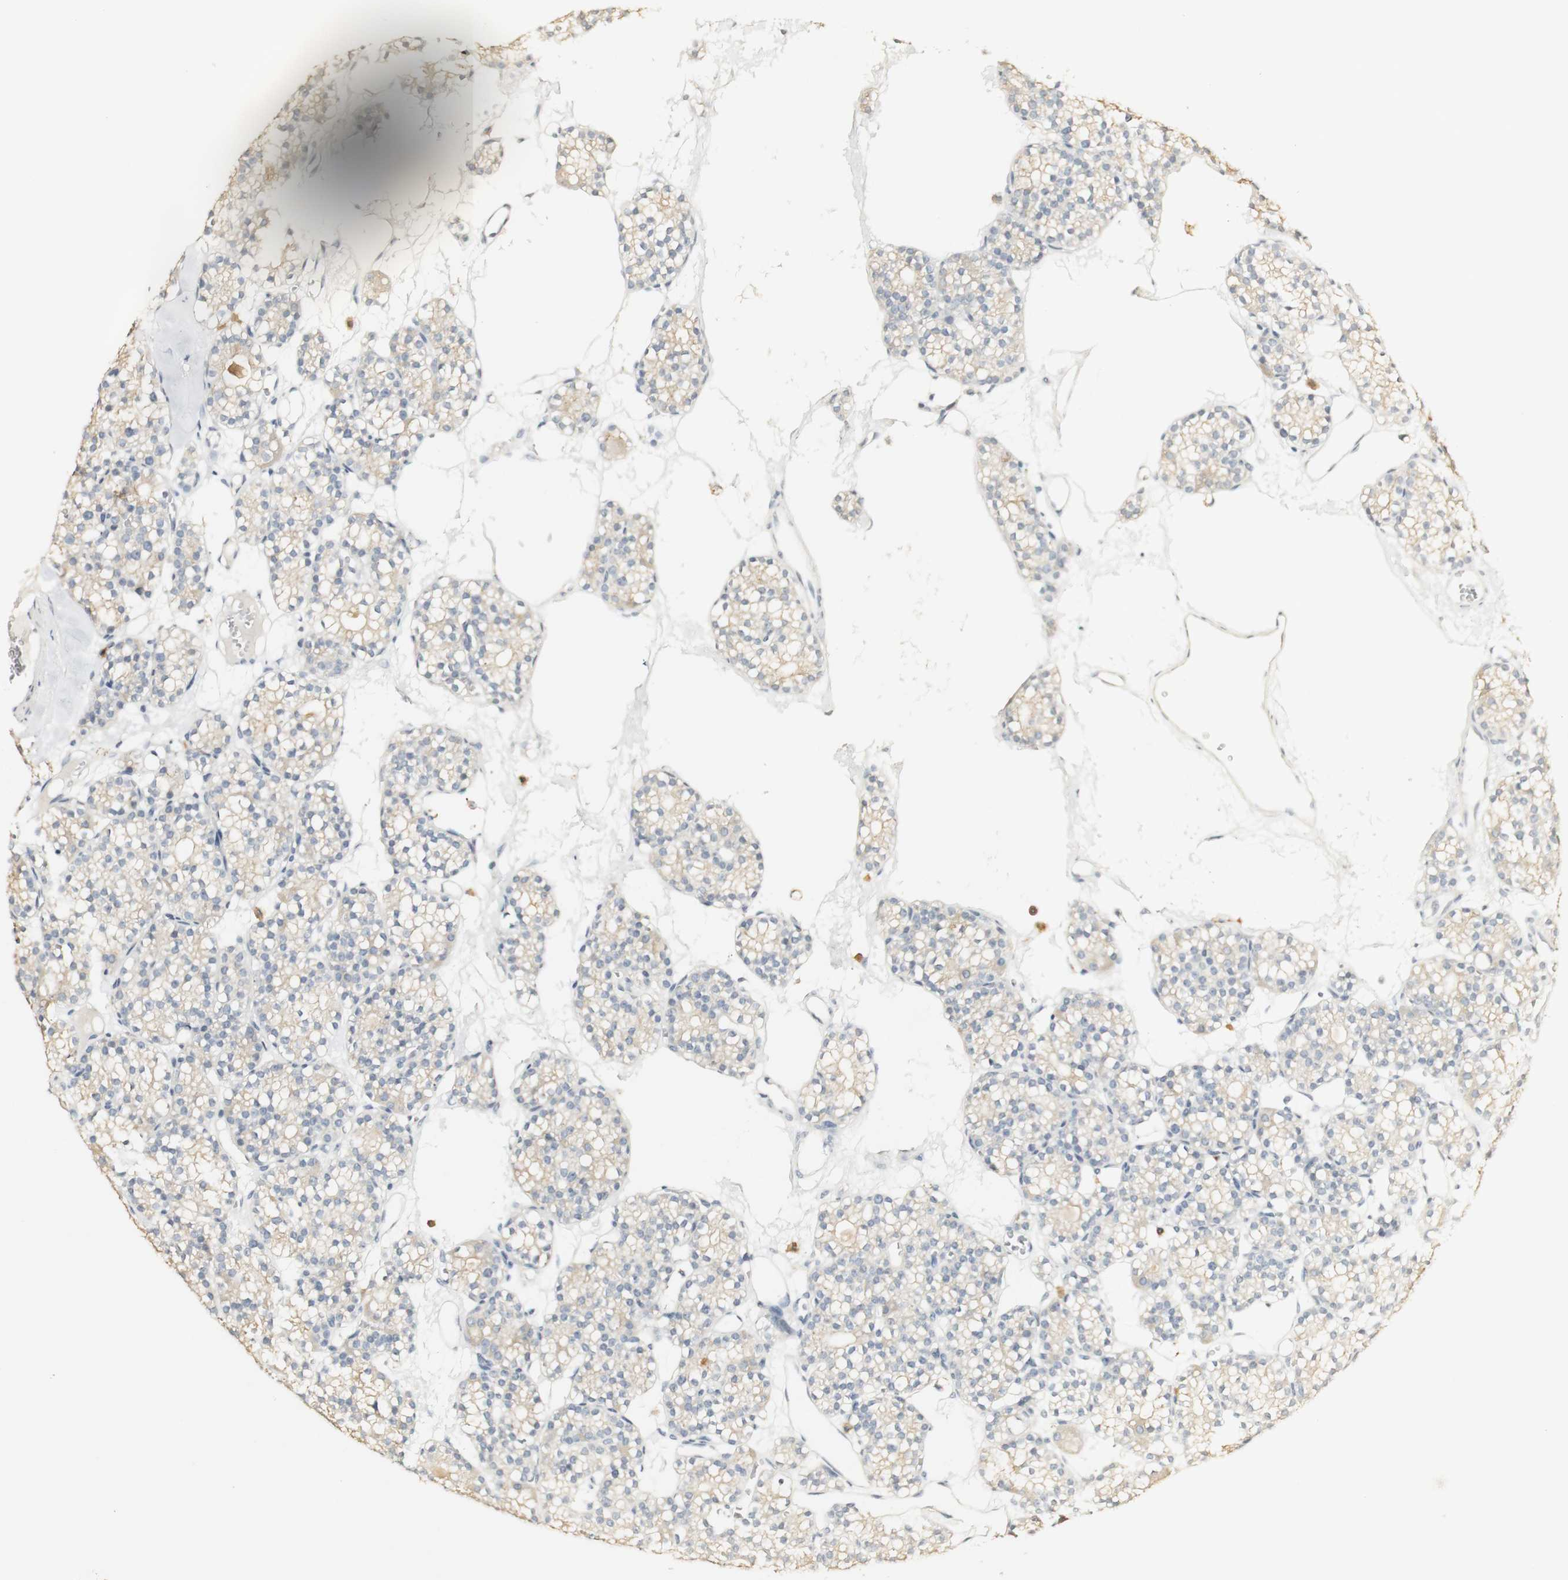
{"staining": {"intensity": "weak", "quantity": "25%-75%", "location": "cytoplasmic/membranous"}, "tissue": "parathyroid gland", "cell_type": "Glandular cells", "image_type": "normal", "snomed": [{"axis": "morphology", "description": "Normal tissue, NOS"}, {"axis": "topography", "description": "Parathyroid gland"}], "caption": "IHC of normal human parathyroid gland exhibits low levels of weak cytoplasmic/membranous expression in about 25%-75% of glandular cells.", "gene": "SYT7", "patient": {"sex": "female", "age": 64}}